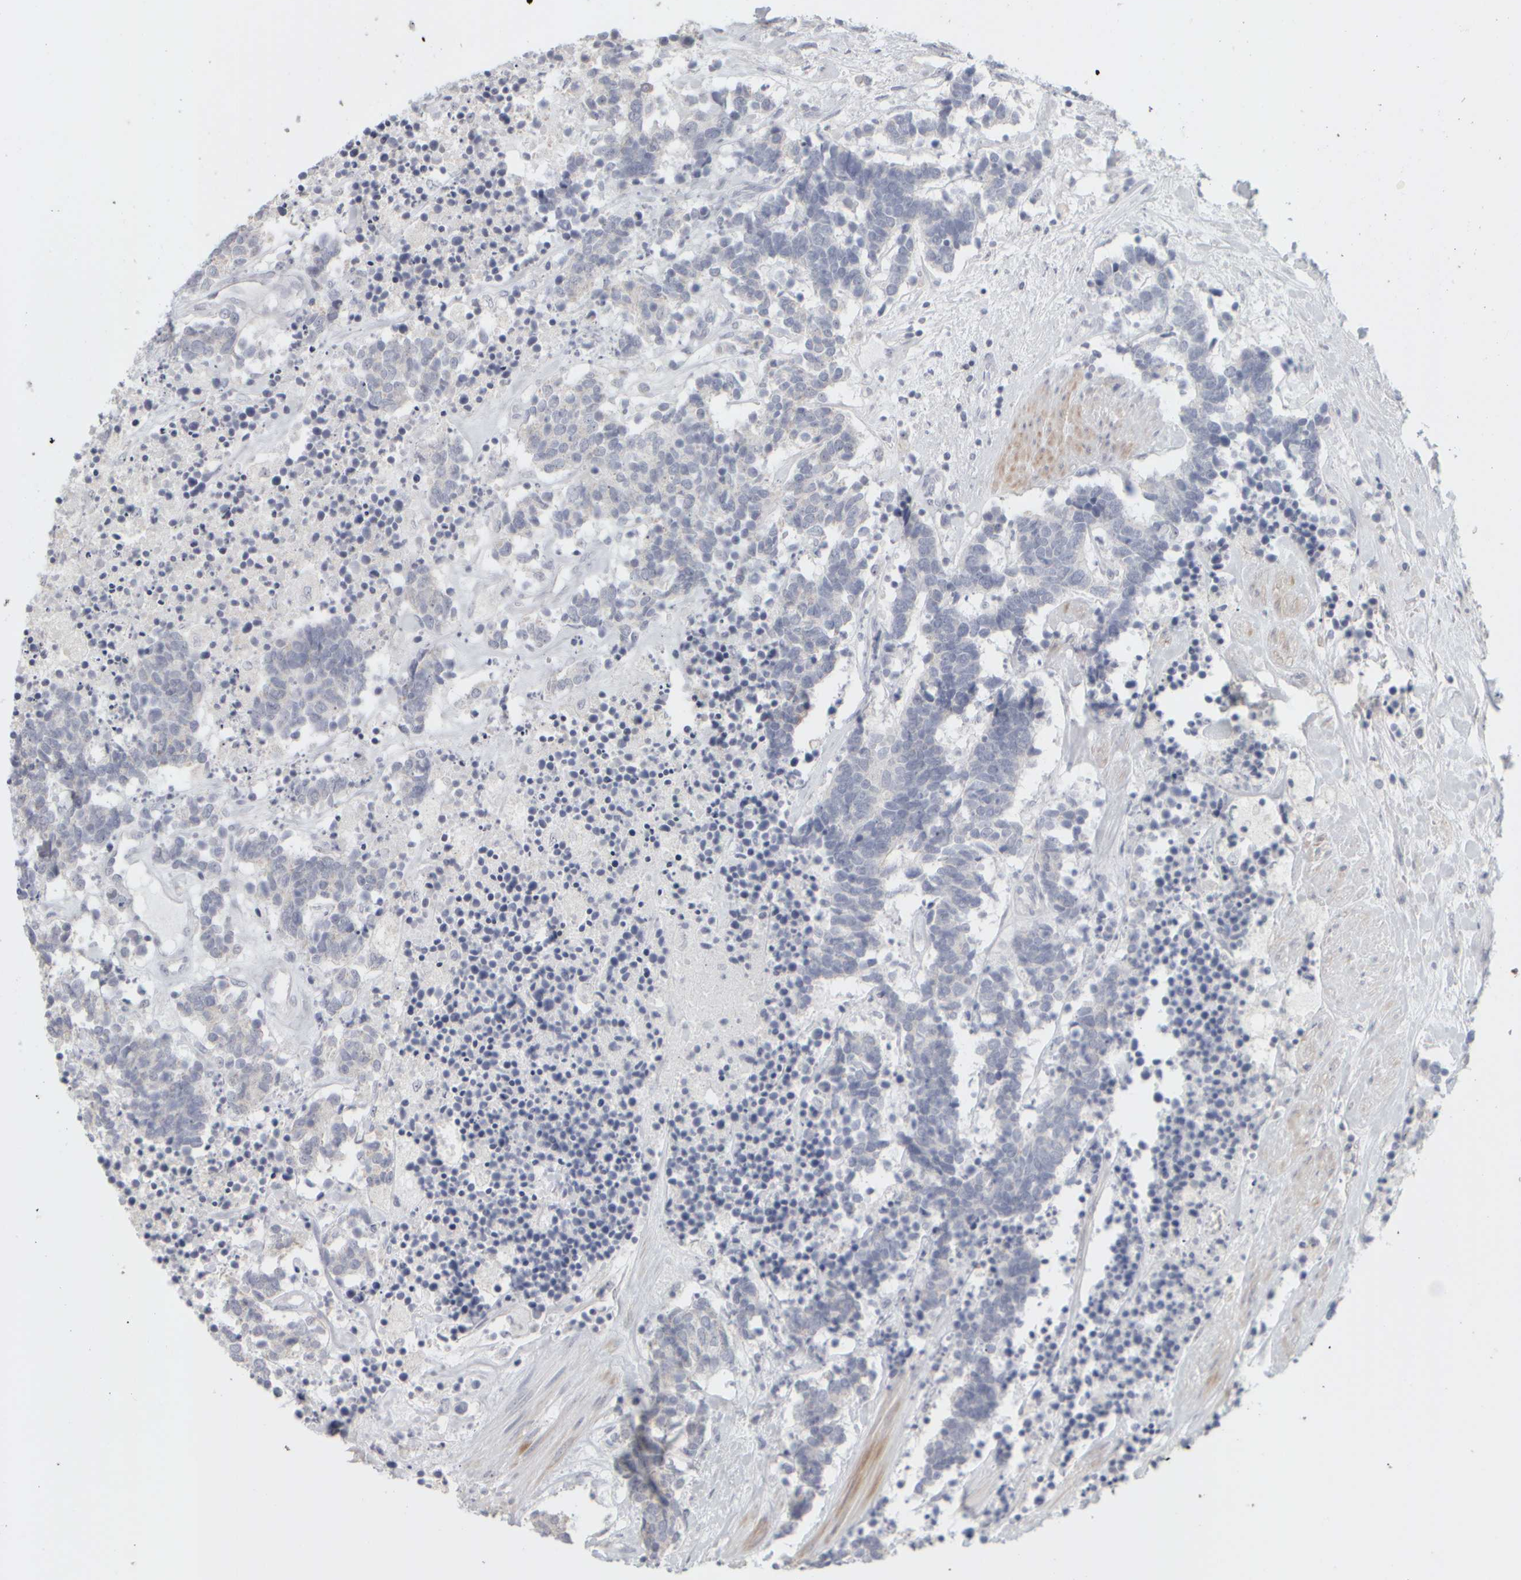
{"staining": {"intensity": "negative", "quantity": "none", "location": "none"}, "tissue": "carcinoid", "cell_type": "Tumor cells", "image_type": "cancer", "snomed": [{"axis": "morphology", "description": "Carcinoma, NOS"}, {"axis": "morphology", "description": "Carcinoid, malignant, NOS"}, {"axis": "topography", "description": "Urinary bladder"}], "caption": "High power microscopy micrograph of an immunohistochemistry image of carcinoid, revealing no significant staining in tumor cells.", "gene": "DCXR", "patient": {"sex": "male", "age": 57}}